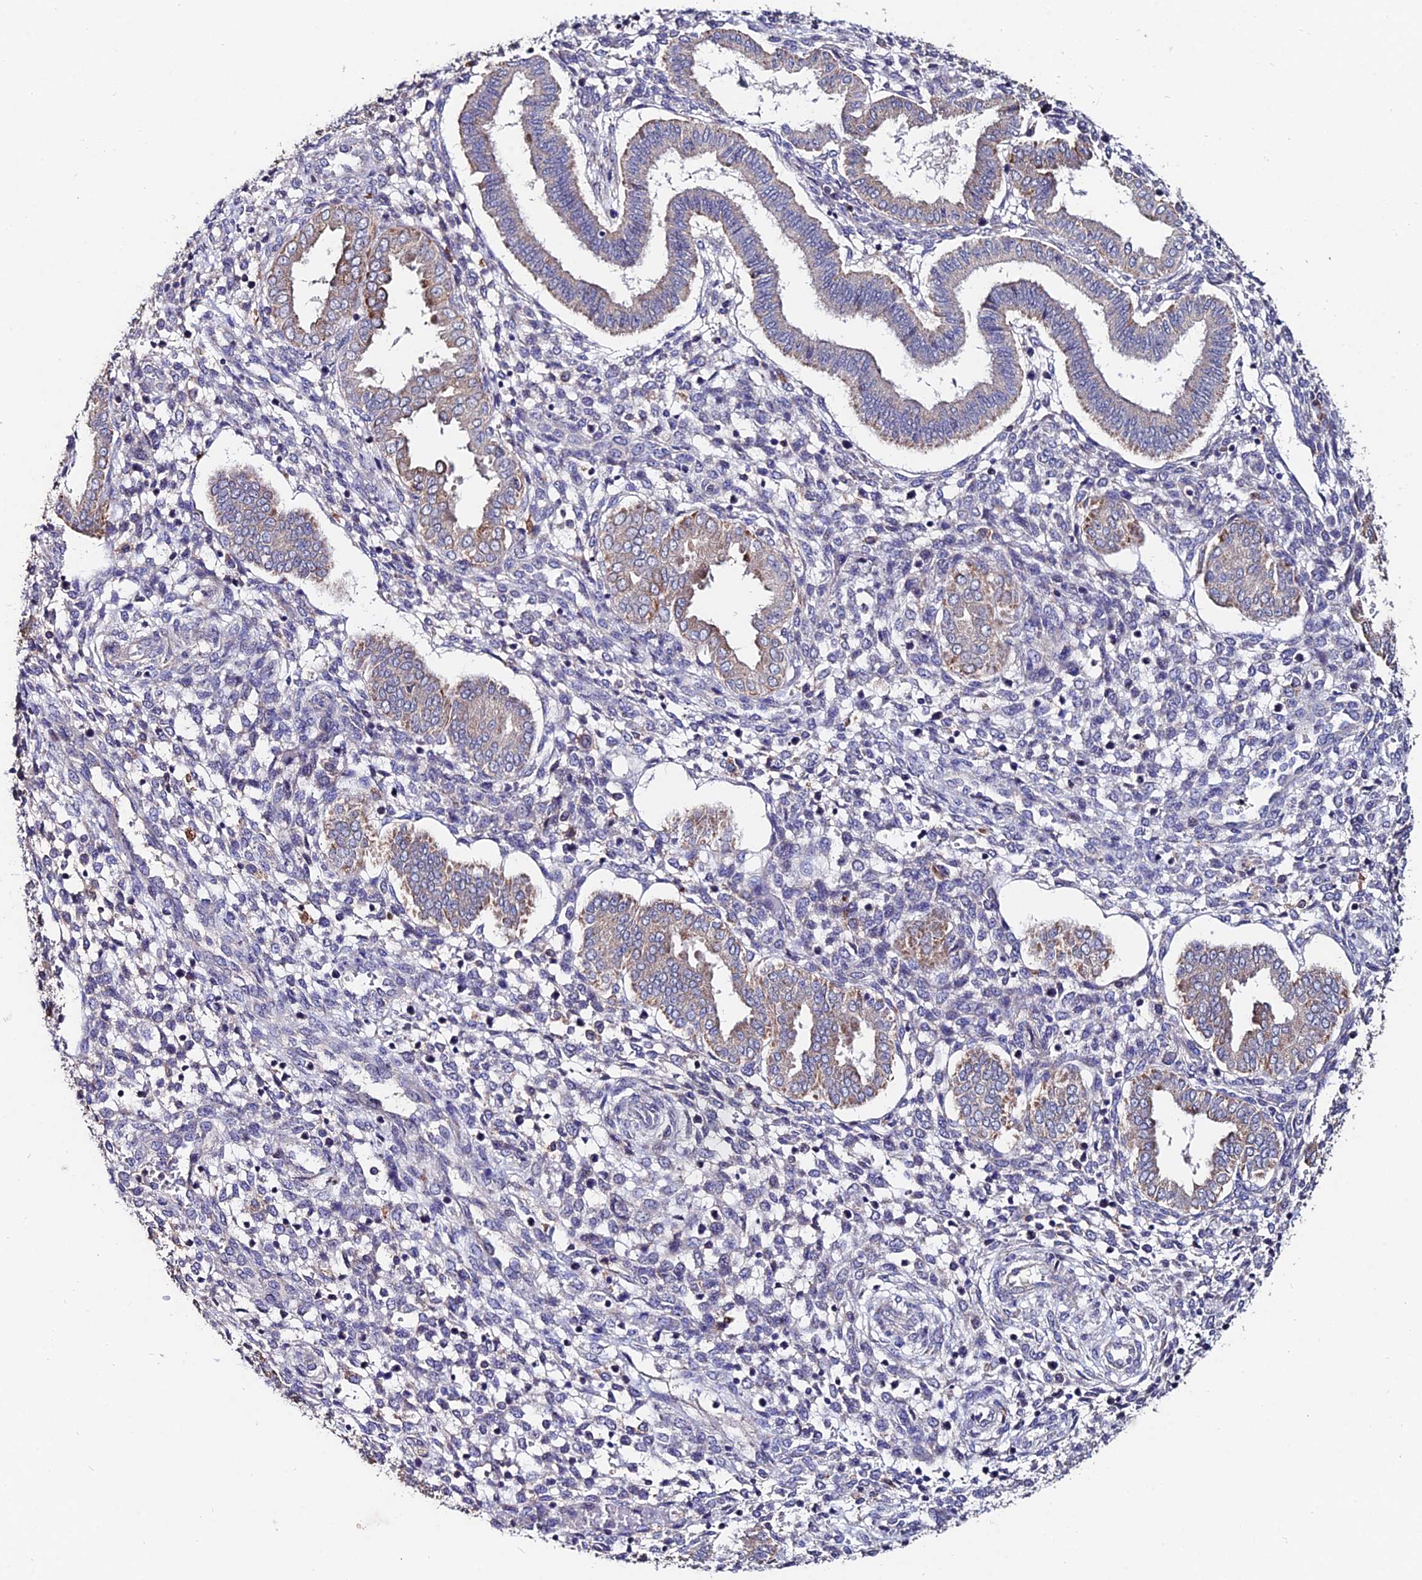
{"staining": {"intensity": "negative", "quantity": "none", "location": "none"}, "tissue": "endometrium", "cell_type": "Cells in endometrial stroma", "image_type": "normal", "snomed": [{"axis": "morphology", "description": "Normal tissue, NOS"}, {"axis": "topography", "description": "Endometrium"}], "caption": "Immunohistochemistry photomicrograph of unremarkable endometrium: human endometrium stained with DAB displays no significant protein positivity in cells in endometrial stroma. (Stains: DAB immunohistochemistry (IHC) with hematoxylin counter stain, Microscopy: brightfield microscopy at high magnification).", "gene": "ACTR5", "patient": {"sex": "female", "age": 24}}